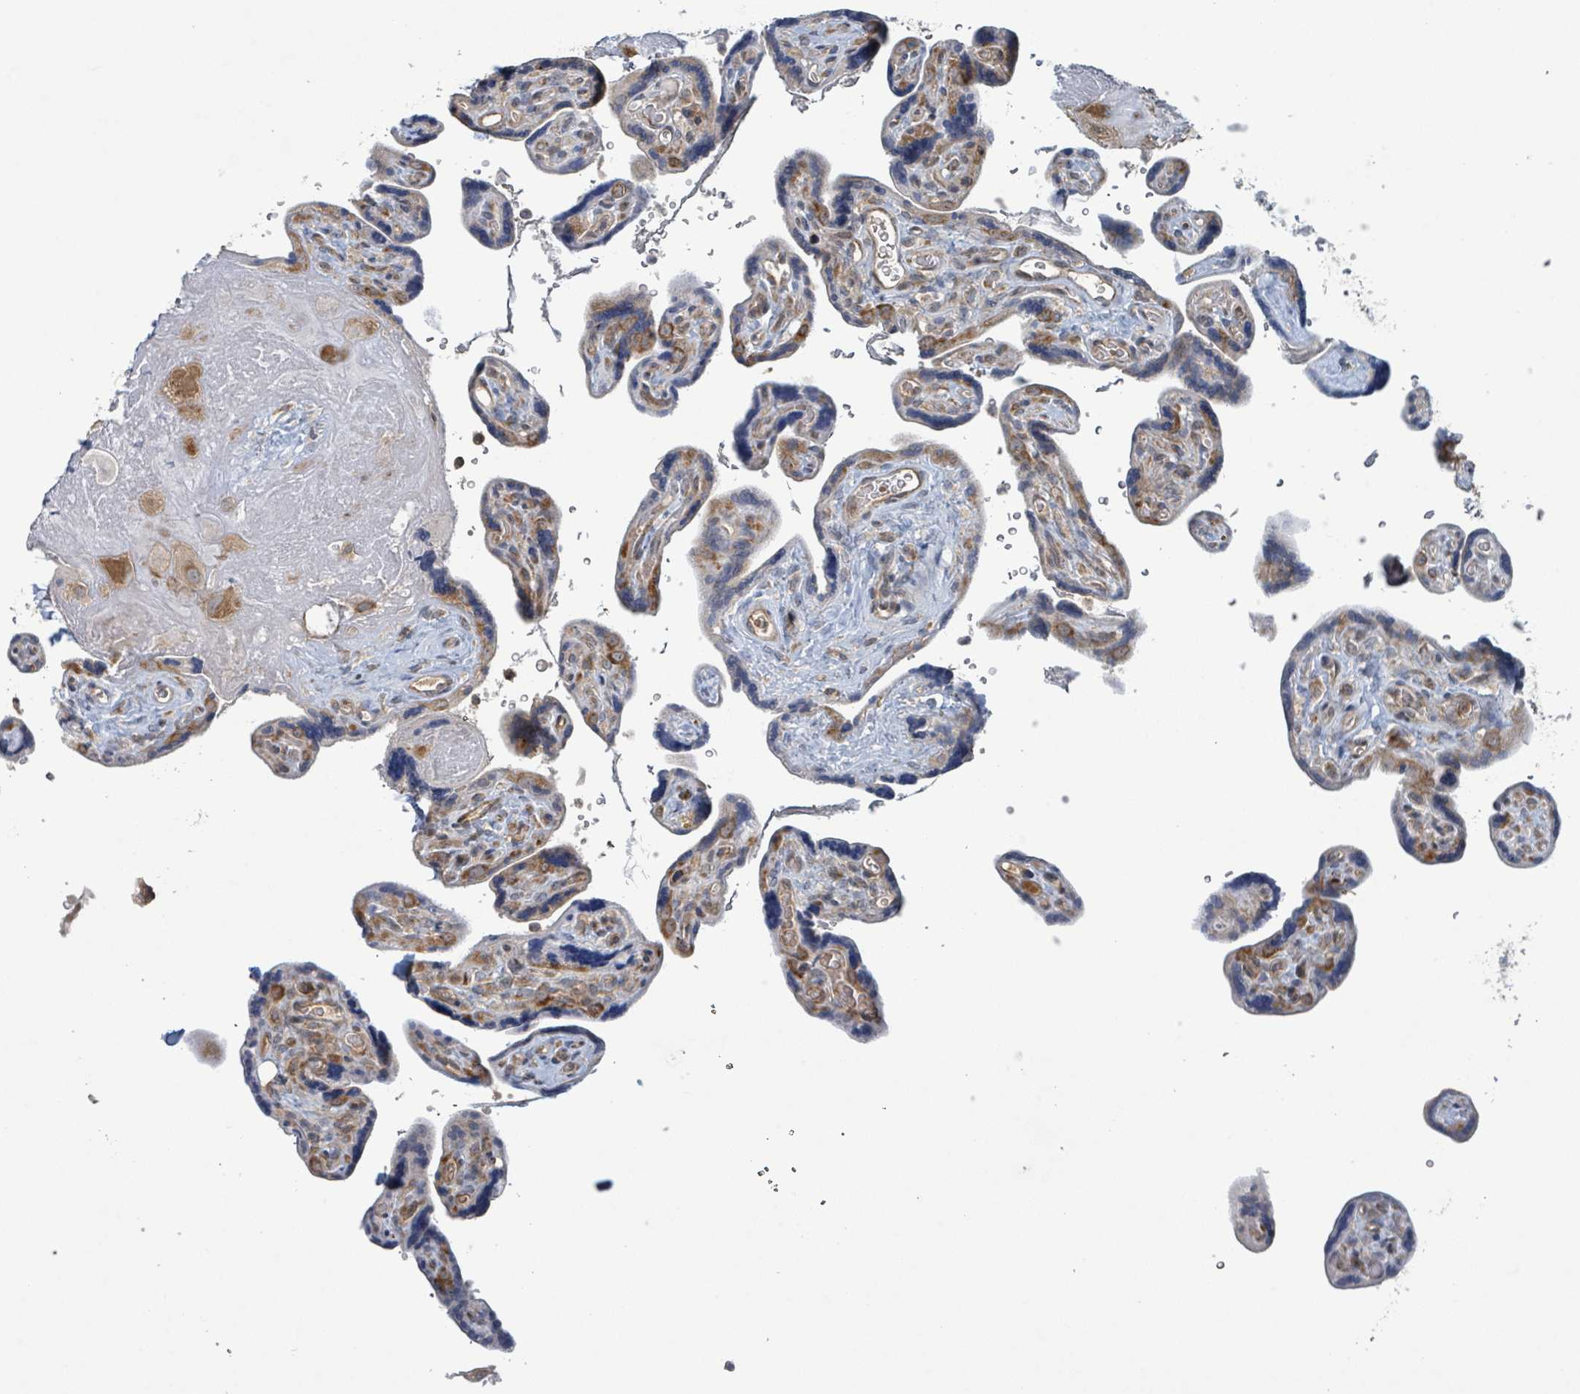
{"staining": {"intensity": "moderate", "quantity": "25%-75%", "location": "cytoplasmic/membranous"}, "tissue": "placenta", "cell_type": "Decidual cells", "image_type": "normal", "snomed": [{"axis": "morphology", "description": "Normal tissue, NOS"}, {"axis": "topography", "description": "Placenta"}], "caption": "About 25%-75% of decidual cells in normal human placenta exhibit moderate cytoplasmic/membranous protein positivity as visualized by brown immunohistochemical staining.", "gene": "OR51E1", "patient": {"sex": "female", "age": 39}}